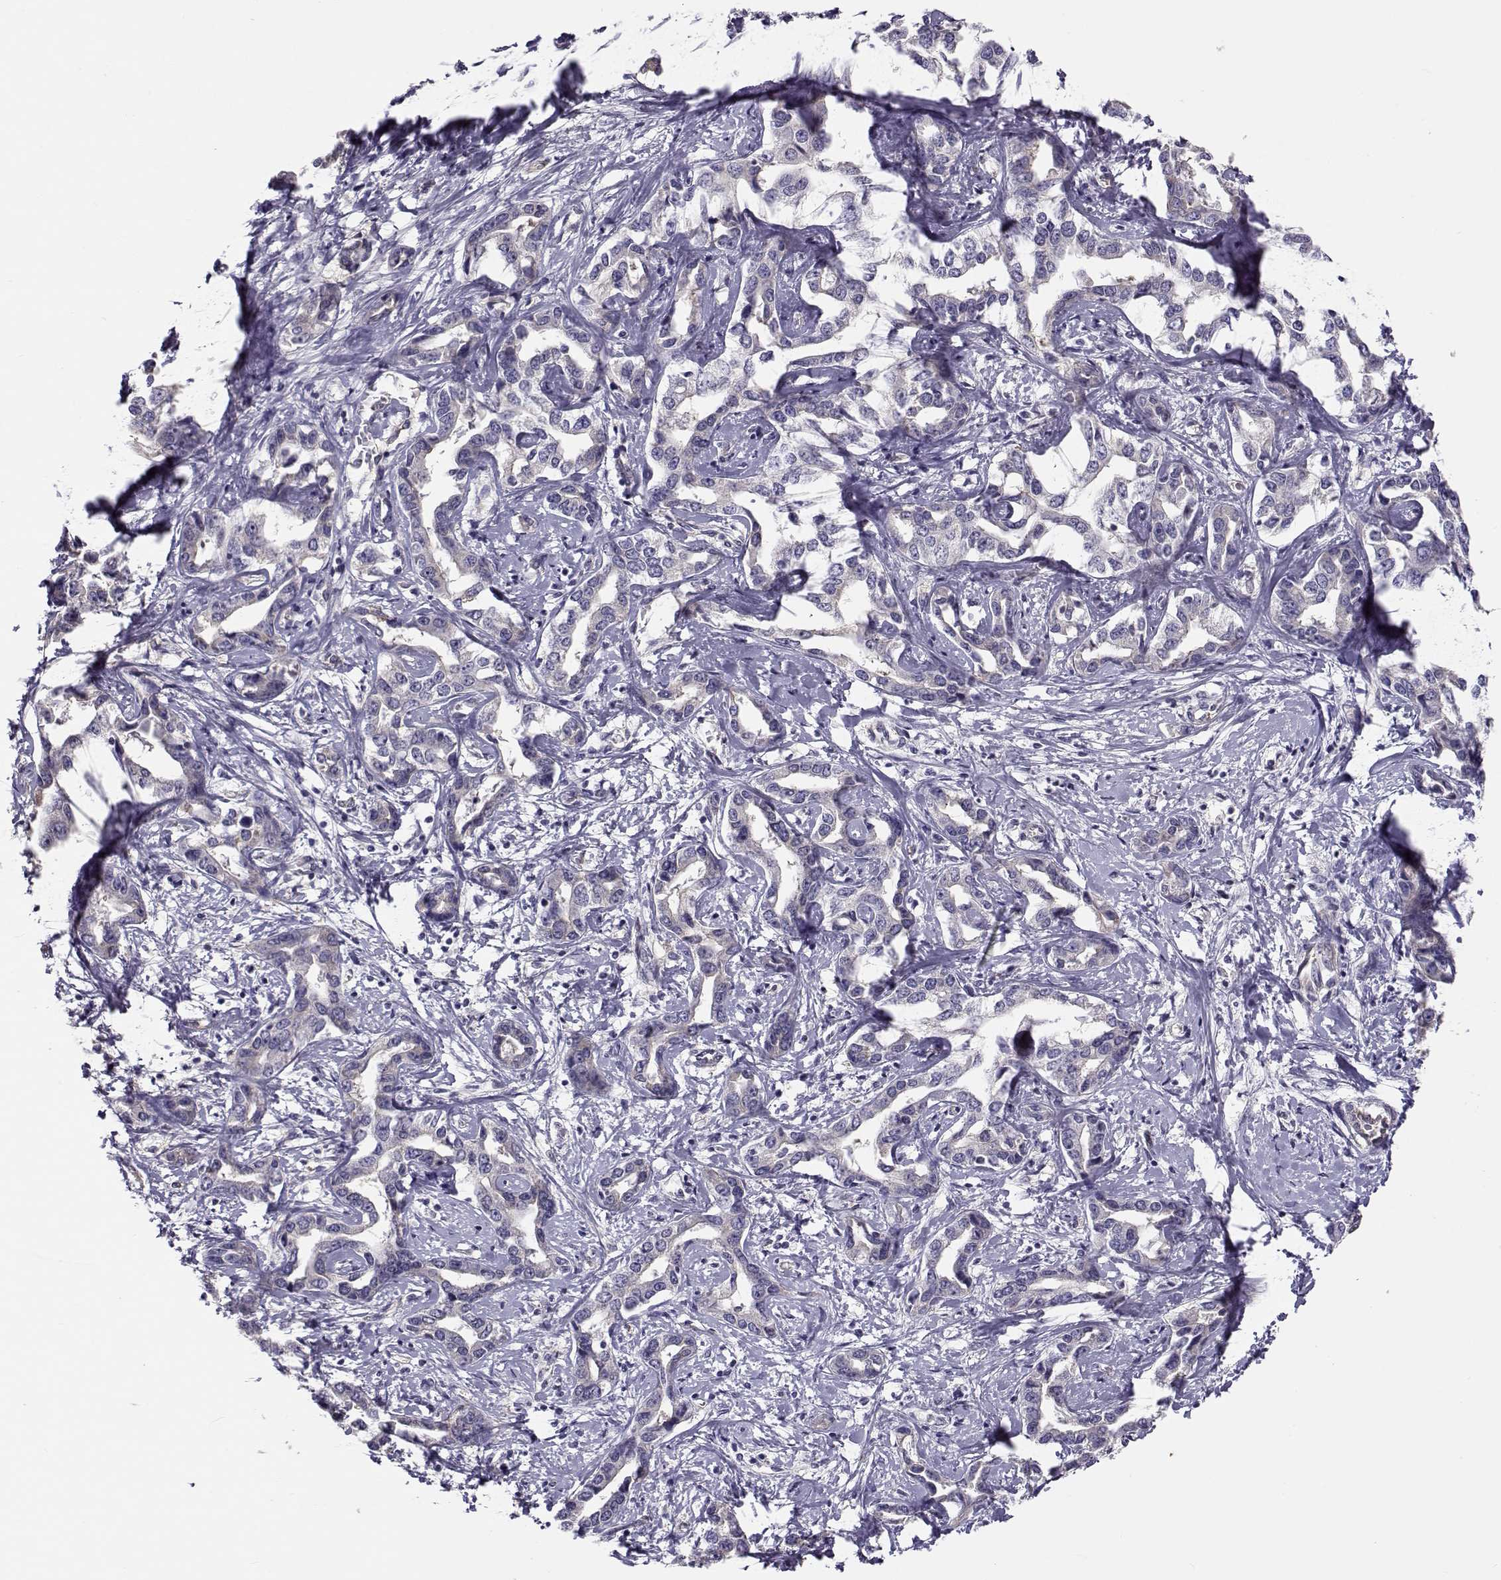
{"staining": {"intensity": "negative", "quantity": "none", "location": "none"}, "tissue": "liver cancer", "cell_type": "Tumor cells", "image_type": "cancer", "snomed": [{"axis": "morphology", "description": "Cholangiocarcinoma"}, {"axis": "topography", "description": "Liver"}], "caption": "Tumor cells are negative for brown protein staining in liver cancer (cholangiocarcinoma).", "gene": "BEND6", "patient": {"sex": "male", "age": 59}}